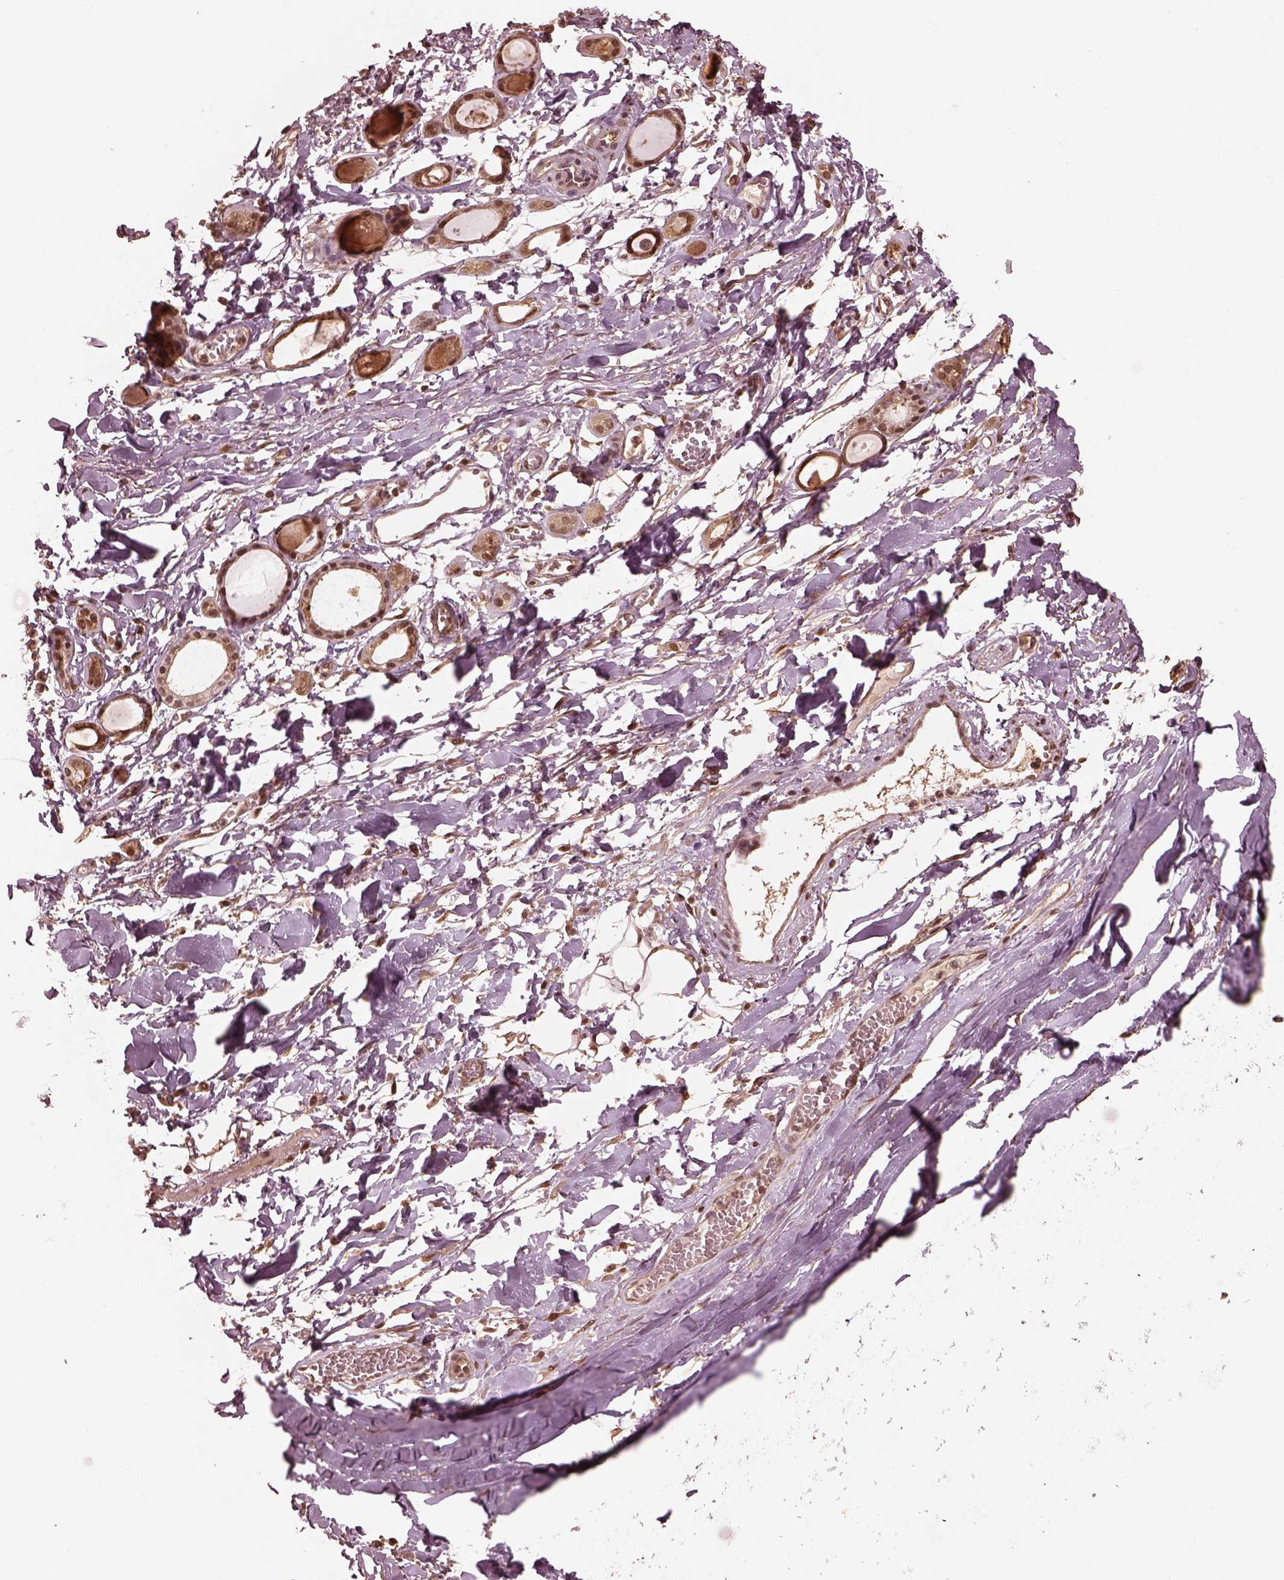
{"staining": {"intensity": "moderate", "quantity": "25%-75%", "location": "nuclear"}, "tissue": "soft tissue", "cell_type": "Fibroblasts", "image_type": "normal", "snomed": [{"axis": "morphology", "description": "Normal tissue, NOS"}, {"axis": "topography", "description": "Cartilage tissue"}, {"axis": "topography", "description": "Nasopharynx"}, {"axis": "topography", "description": "Thyroid gland"}], "caption": "IHC of unremarkable soft tissue reveals medium levels of moderate nuclear positivity in about 25%-75% of fibroblasts.", "gene": "PSMC5", "patient": {"sex": "male", "age": 63}}